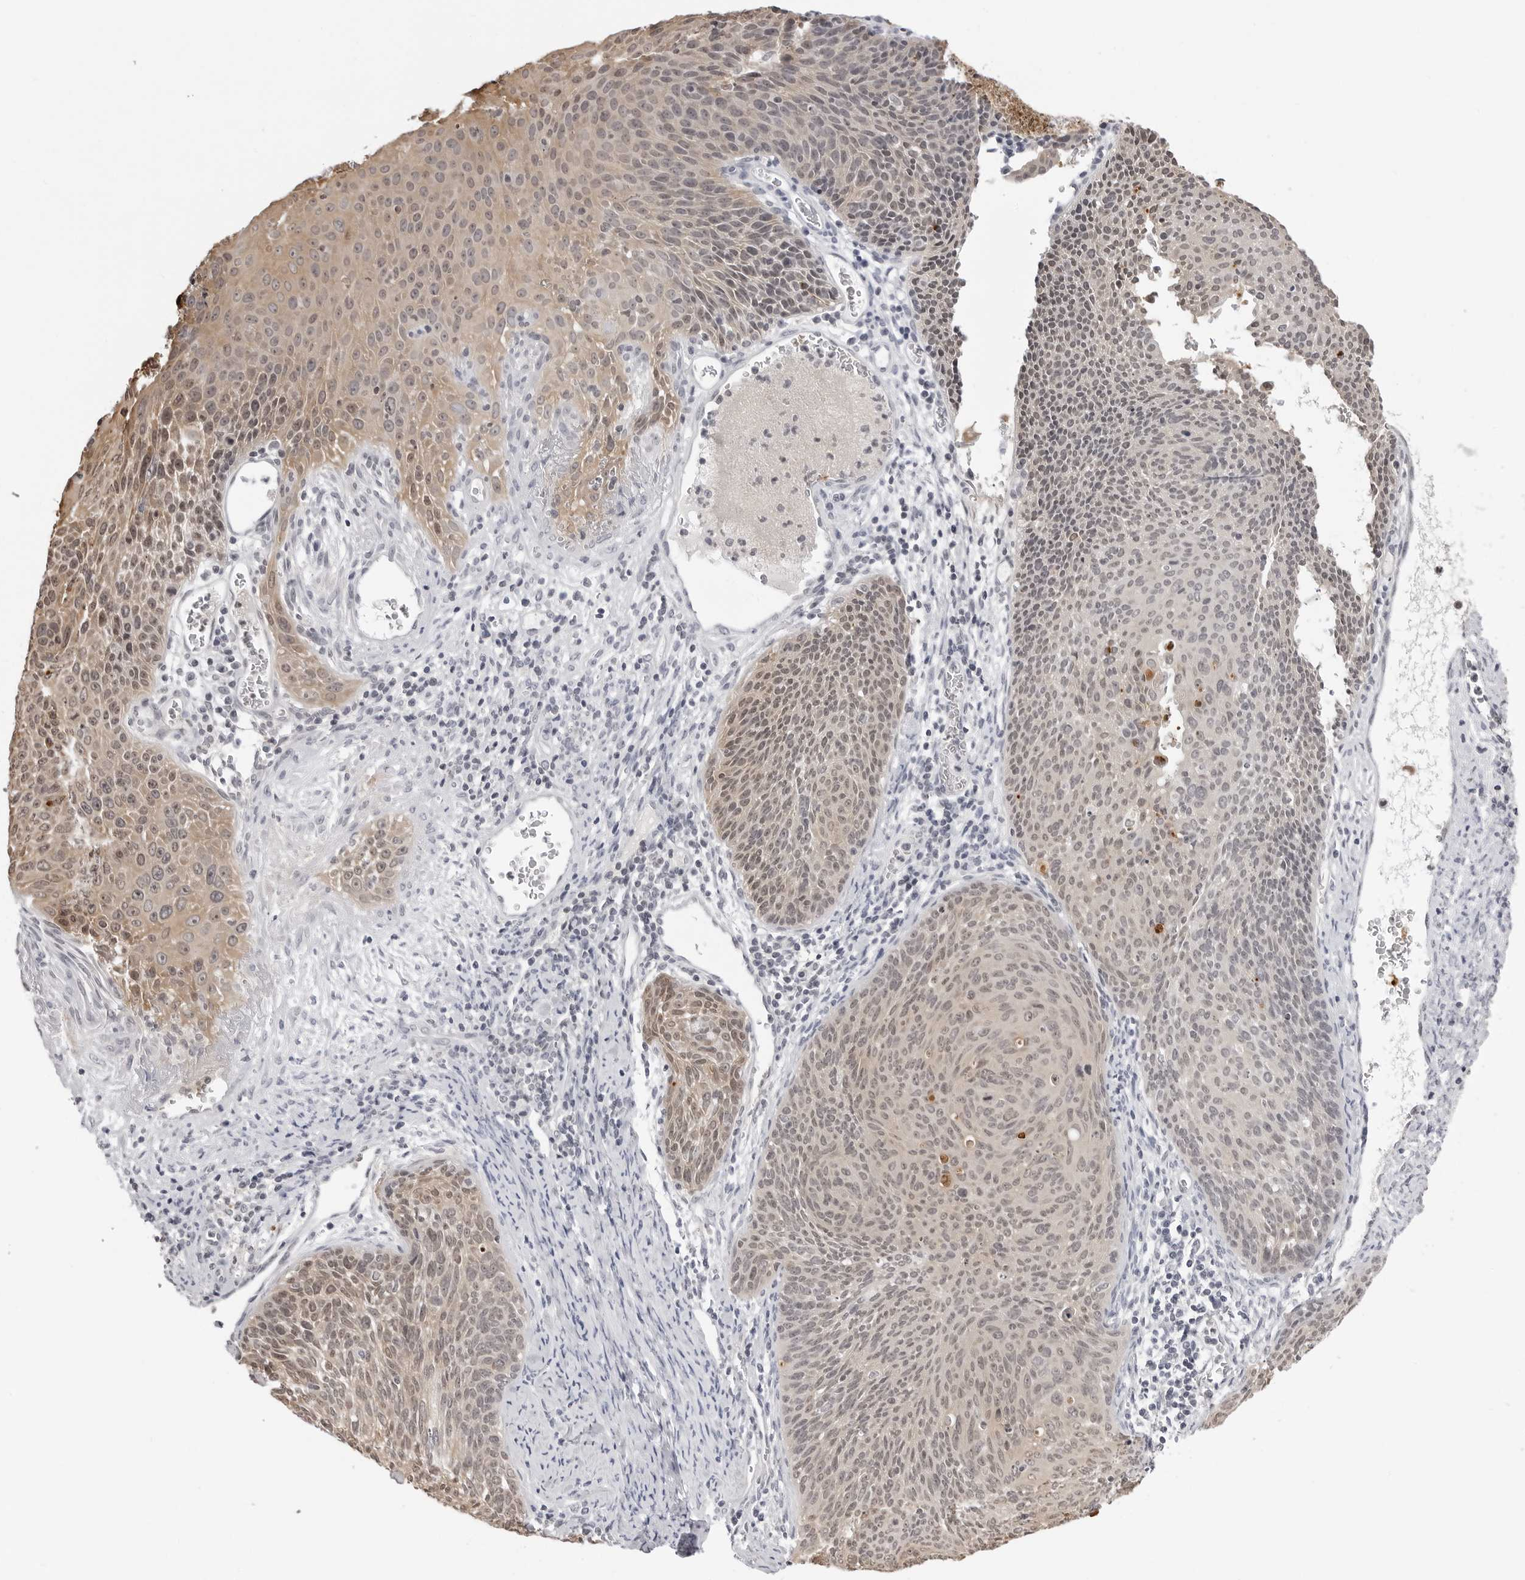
{"staining": {"intensity": "moderate", "quantity": ">75%", "location": "cytoplasmic/membranous,nuclear"}, "tissue": "cervical cancer", "cell_type": "Tumor cells", "image_type": "cancer", "snomed": [{"axis": "morphology", "description": "Squamous cell carcinoma, NOS"}, {"axis": "topography", "description": "Cervix"}], "caption": "Squamous cell carcinoma (cervical) was stained to show a protein in brown. There is medium levels of moderate cytoplasmic/membranous and nuclear positivity in approximately >75% of tumor cells.", "gene": "YWHAG", "patient": {"sex": "female", "age": 55}}